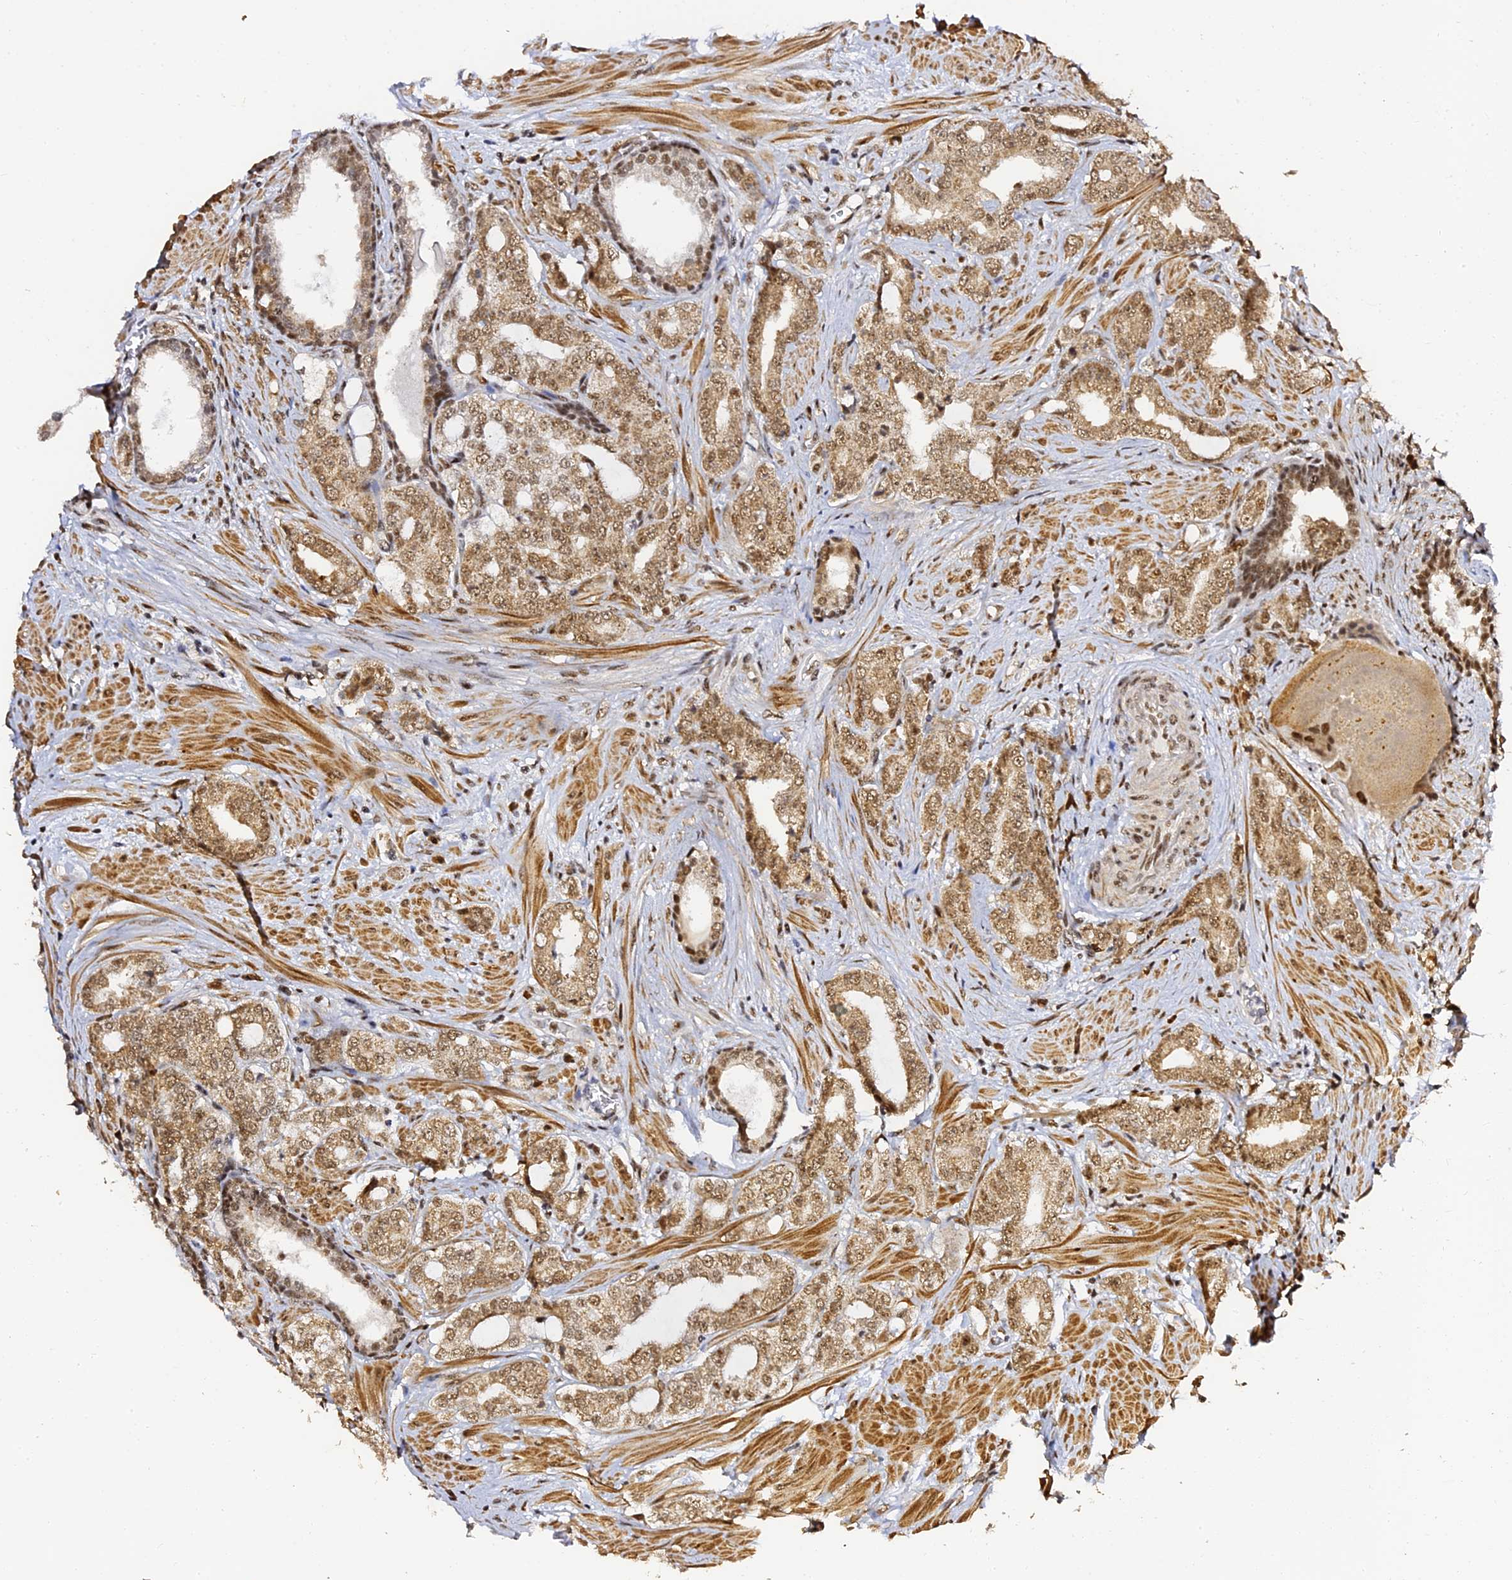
{"staining": {"intensity": "moderate", "quantity": ">75%", "location": "cytoplasmic/membranous,nuclear"}, "tissue": "prostate cancer", "cell_type": "Tumor cells", "image_type": "cancer", "snomed": [{"axis": "morphology", "description": "Adenocarcinoma, High grade"}, {"axis": "topography", "description": "Prostate"}], "caption": "Human prostate adenocarcinoma (high-grade) stained for a protein (brown) demonstrates moderate cytoplasmic/membranous and nuclear positive expression in about >75% of tumor cells.", "gene": "MCRS1", "patient": {"sex": "male", "age": 64}}